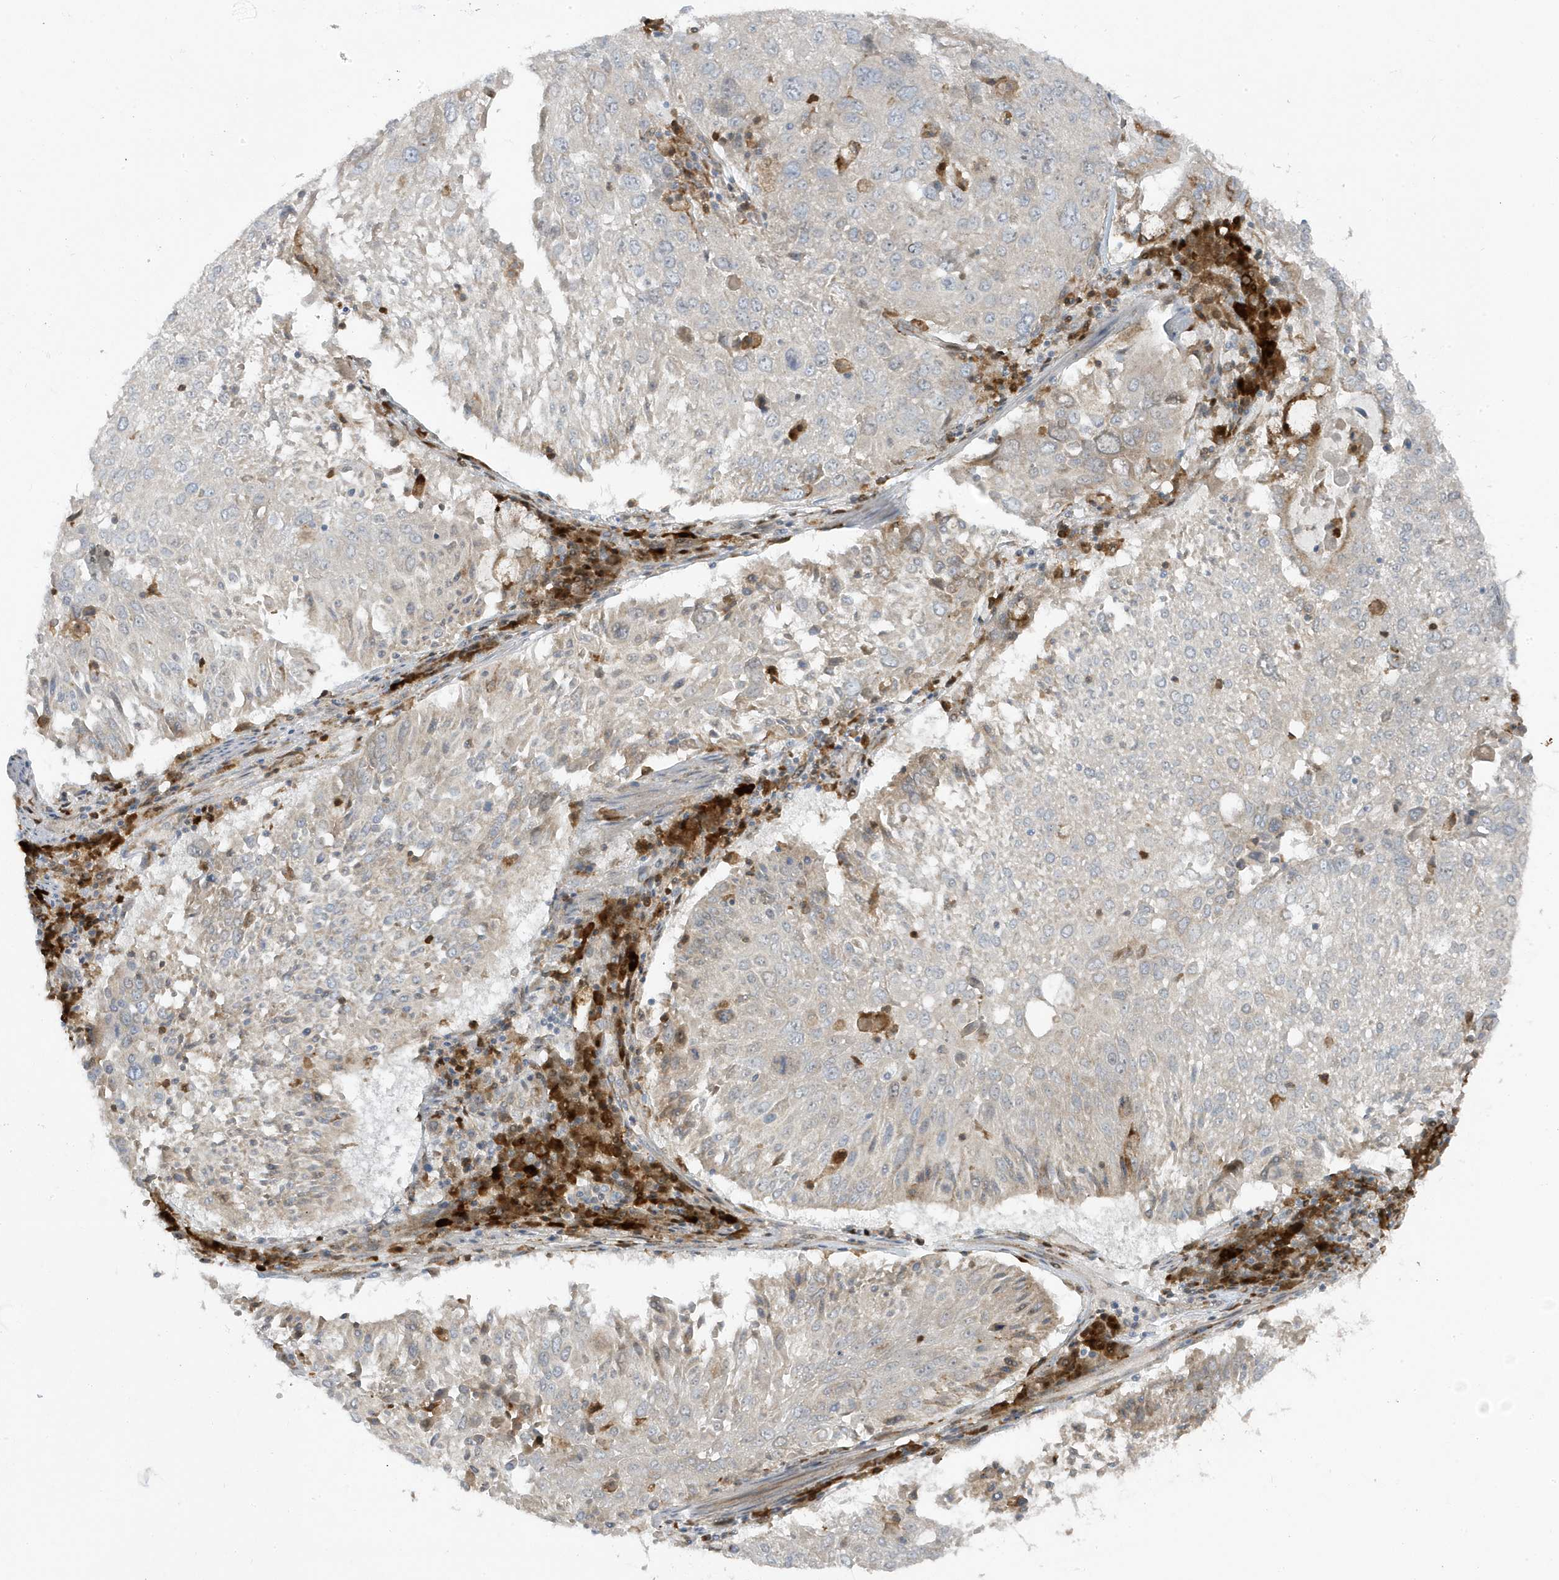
{"staining": {"intensity": "negative", "quantity": "none", "location": "none"}, "tissue": "lung cancer", "cell_type": "Tumor cells", "image_type": "cancer", "snomed": [{"axis": "morphology", "description": "Squamous cell carcinoma, NOS"}, {"axis": "topography", "description": "Lung"}], "caption": "DAB (3,3'-diaminobenzidine) immunohistochemical staining of lung cancer shows no significant expression in tumor cells.", "gene": "ZNF654", "patient": {"sex": "male", "age": 65}}